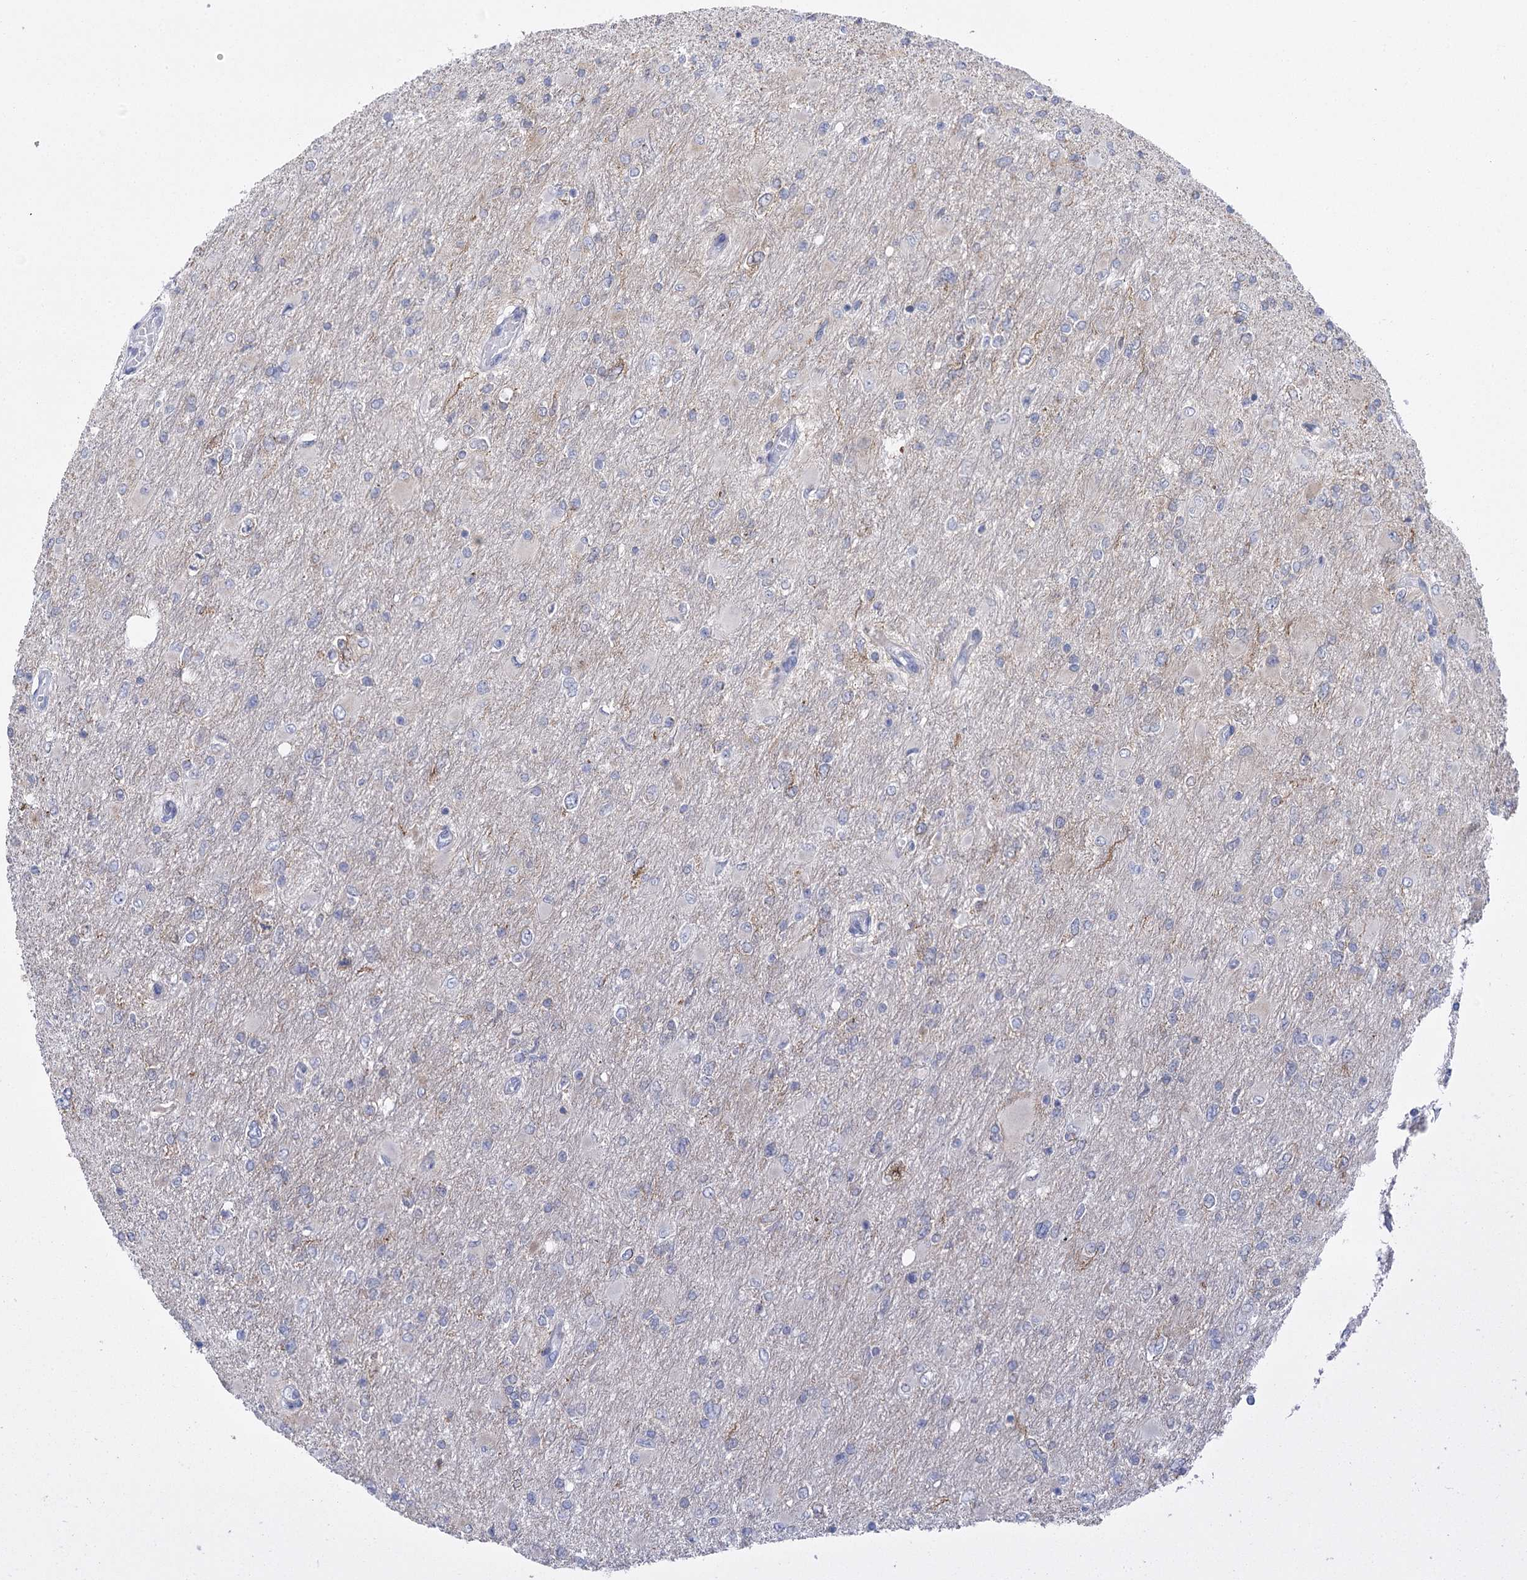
{"staining": {"intensity": "negative", "quantity": "none", "location": "none"}, "tissue": "glioma", "cell_type": "Tumor cells", "image_type": "cancer", "snomed": [{"axis": "morphology", "description": "Glioma, malignant, High grade"}, {"axis": "topography", "description": "Cerebral cortex"}], "caption": "This is an immunohistochemistry photomicrograph of human malignant high-grade glioma. There is no positivity in tumor cells.", "gene": "CCDC88A", "patient": {"sex": "female", "age": 36}}